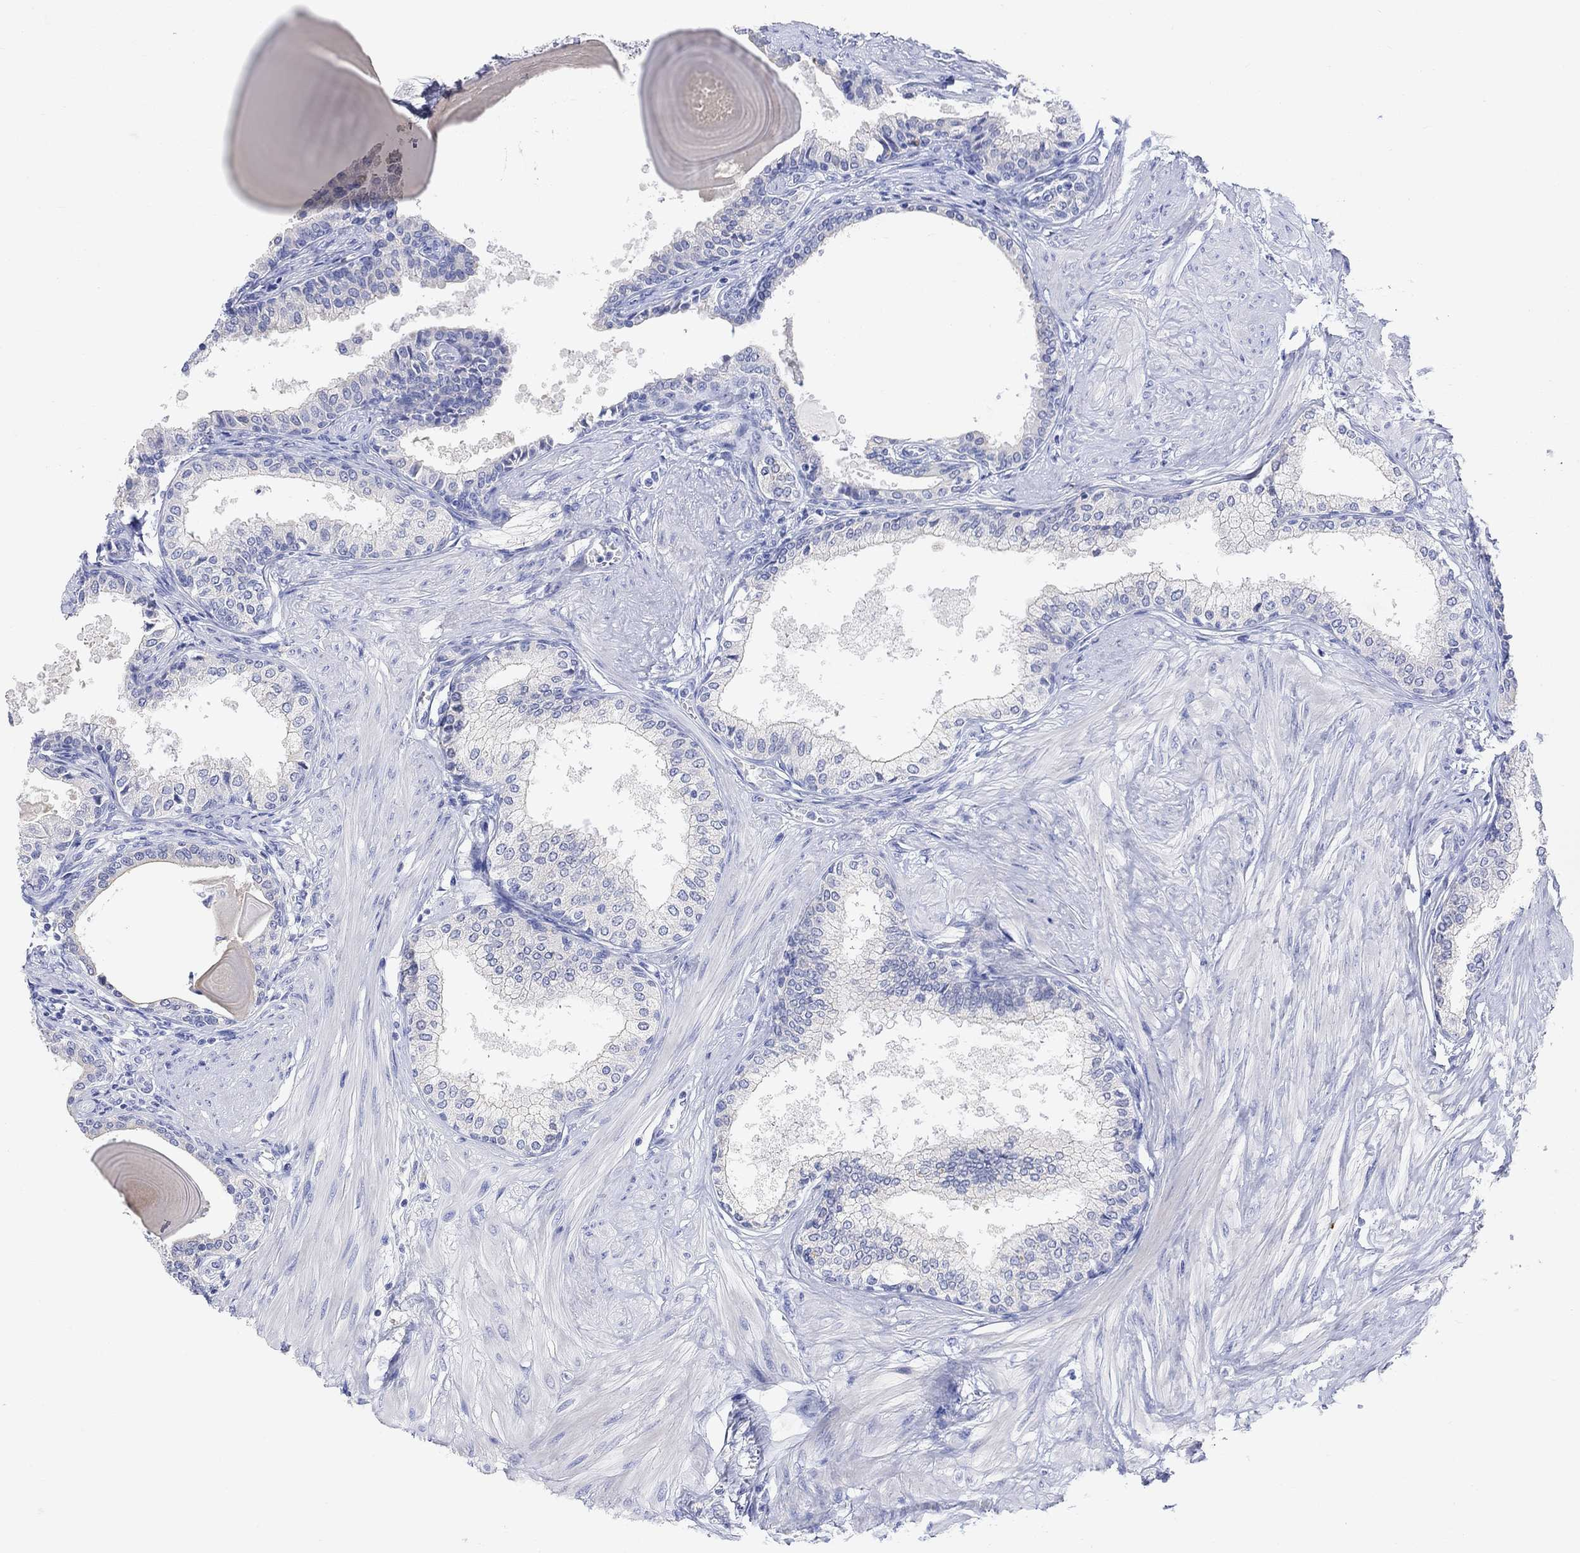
{"staining": {"intensity": "negative", "quantity": "none", "location": "none"}, "tissue": "prostate", "cell_type": "Glandular cells", "image_type": "normal", "snomed": [{"axis": "morphology", "description": "Normal tissue, NOS"}, {"axis": "topography", "description": "Prostate"}], "caption": "IHC of normal prostate exhibits no positivity in glandular cells. (DAB immunohistochemistry with hematoxylin counter stain).", "gene": "TYR", "patient": {"sex": "male", "age": 63}}